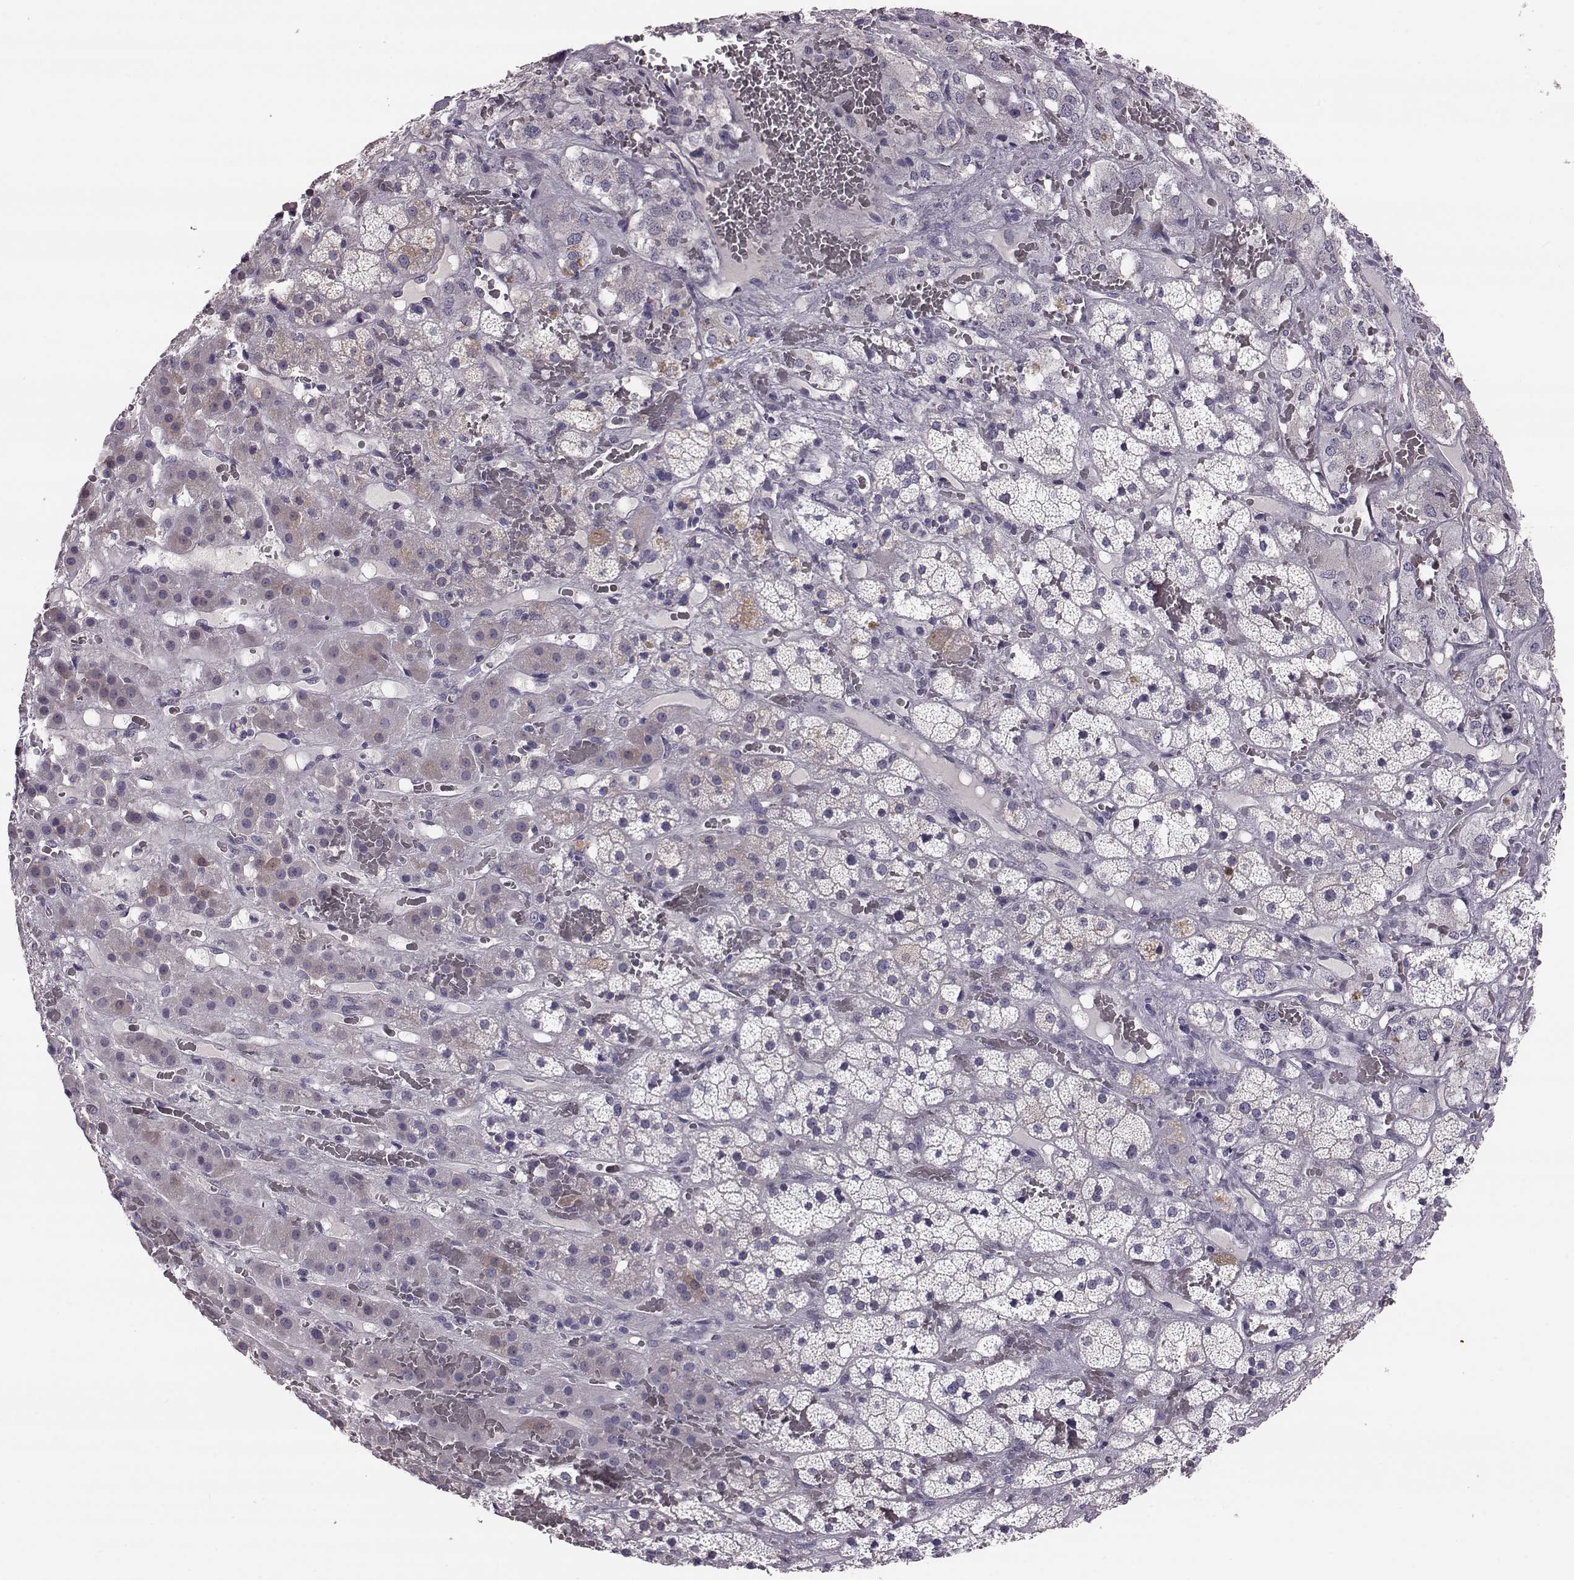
{"staining": {"intensity": "weak", "quantity": "<25%", "location": "cytoplasmic/membranous"}, "tissue": "adrenal gland", "cell_type": "Glandular cells", "image_type": "normal", "snomed": [{"axis": "morphology", "description": "Normal tissue, NOS"}, {"axis": "topography", "description": "Adrenal gland"}], "caption": "DAB immunohistochemical staining of normal adrenal gland shows no significant positivity in glandular cells. (DAB (3,3'-diaminobenzidine) IHC, high magnification).", "gene": "ADGRG5", "patient": {"sex": "male", "age": 57}}